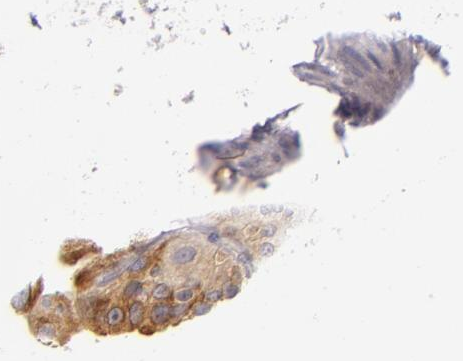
{"staining": {"intensity": "moderate", "quantity": "25%-75%", "location": "cytoplasmic/membranous"}, "tissue": "urothelial cancer", "cell_type": "Tumor cells", "image_type": "cancer", "snomed": [{"axis": "morphology", "description": "Urothelial carcinoma, High grade"}, {"axis": "topography", "description": "Urinary bladder"}], "caption": "A brown stain highlights moderate cytoplasmic/membranous expression of a protein in urothelial cancer tumor cells.", "gene": "UPF3B", "patient": {"sex": "male", "age": 56}}